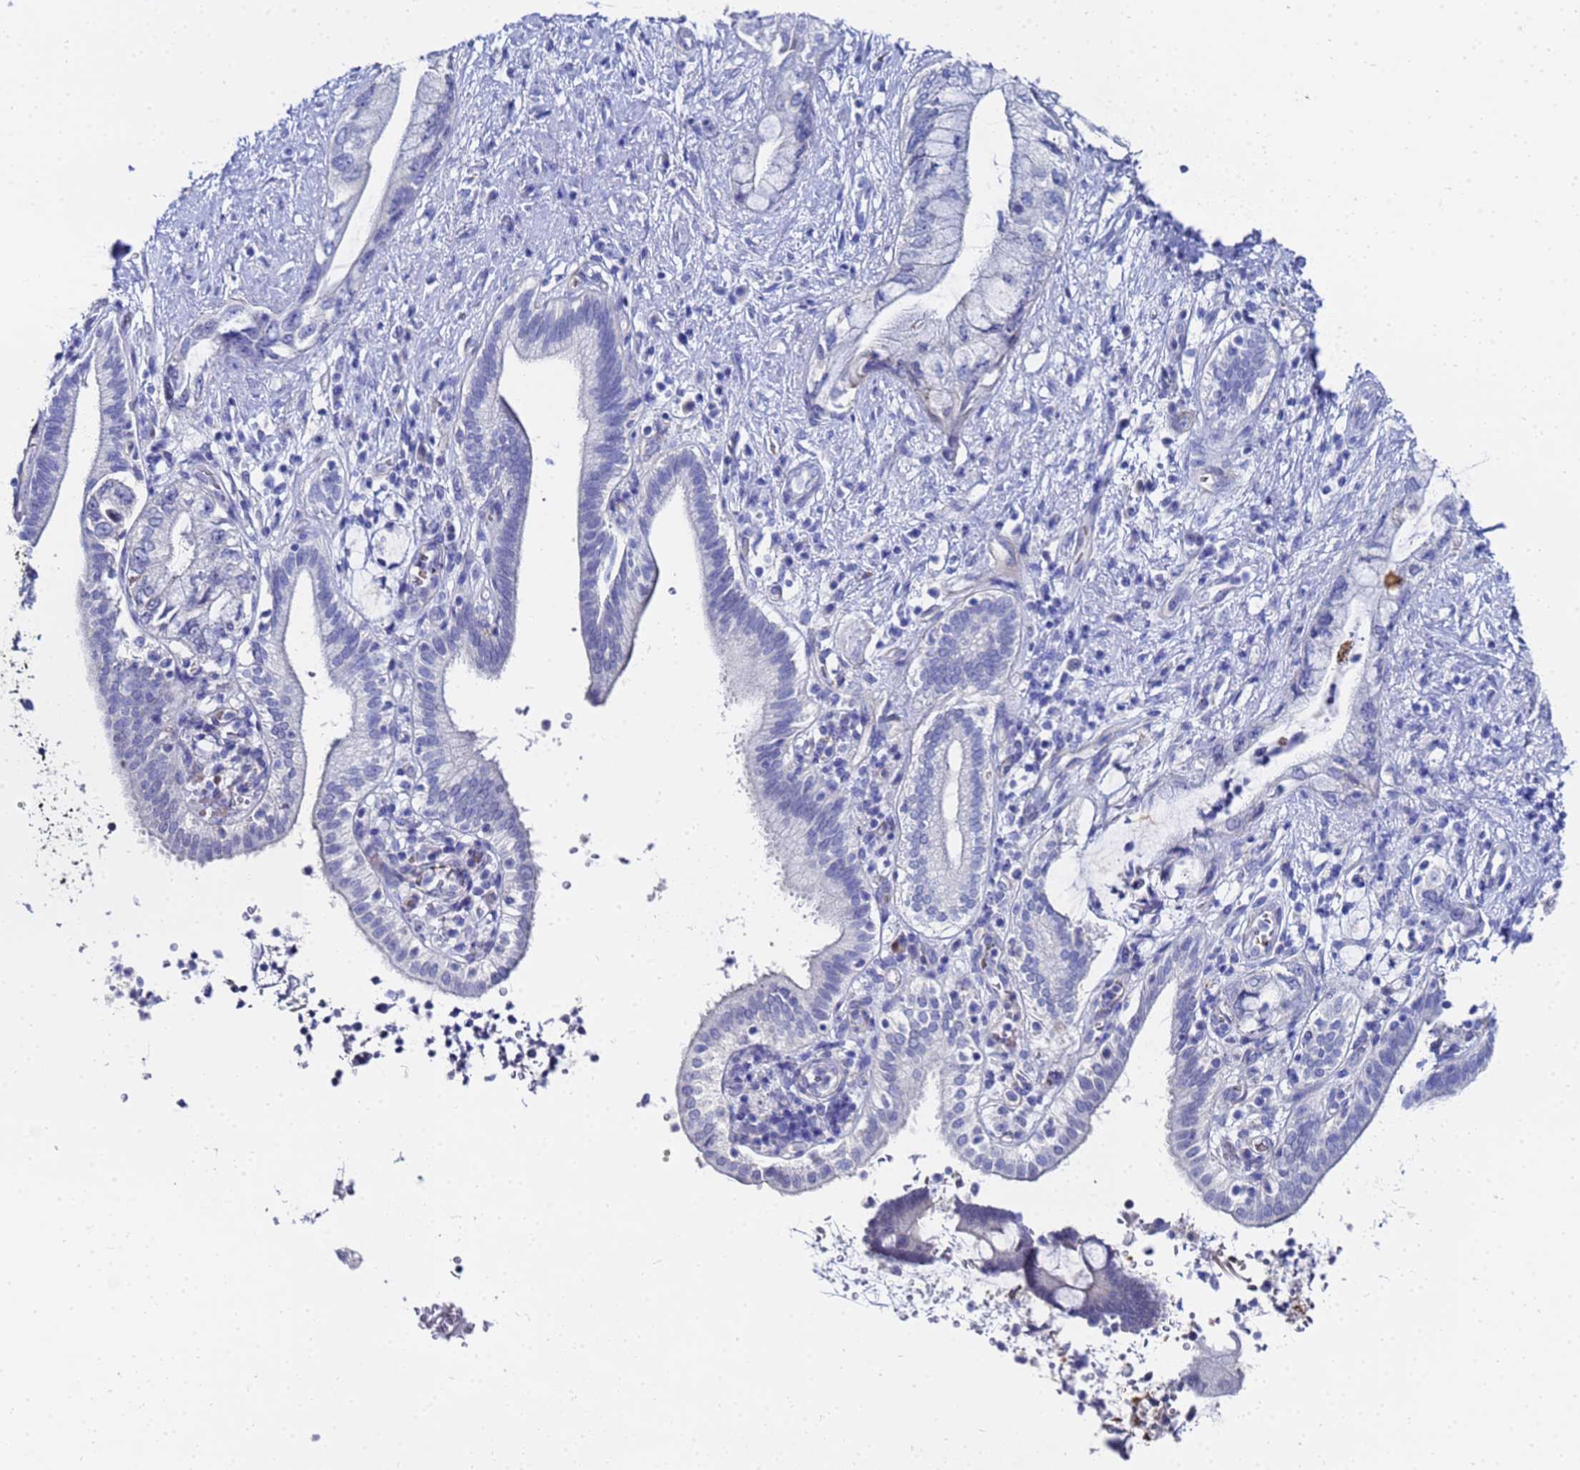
{"staining": {"intensity": "negative", "quantity": "none", "location": "none"}, "tissue": "pancreatic cancer", "cell_type": "Tumor cells", "image_type": "cancer", "snomed": [{"axis": "morphology", "description": "Adenocarcinoma, NOS"}, {"axis": "topography", "description": "Pancreas"}], "caption": "An IHC micrograph of pancreatic cancer is shown. There is no staining in tumor cells of pancreatic cancer.", "gene": "ZNF26", "patient": {"sex": "female", "age": 73}}